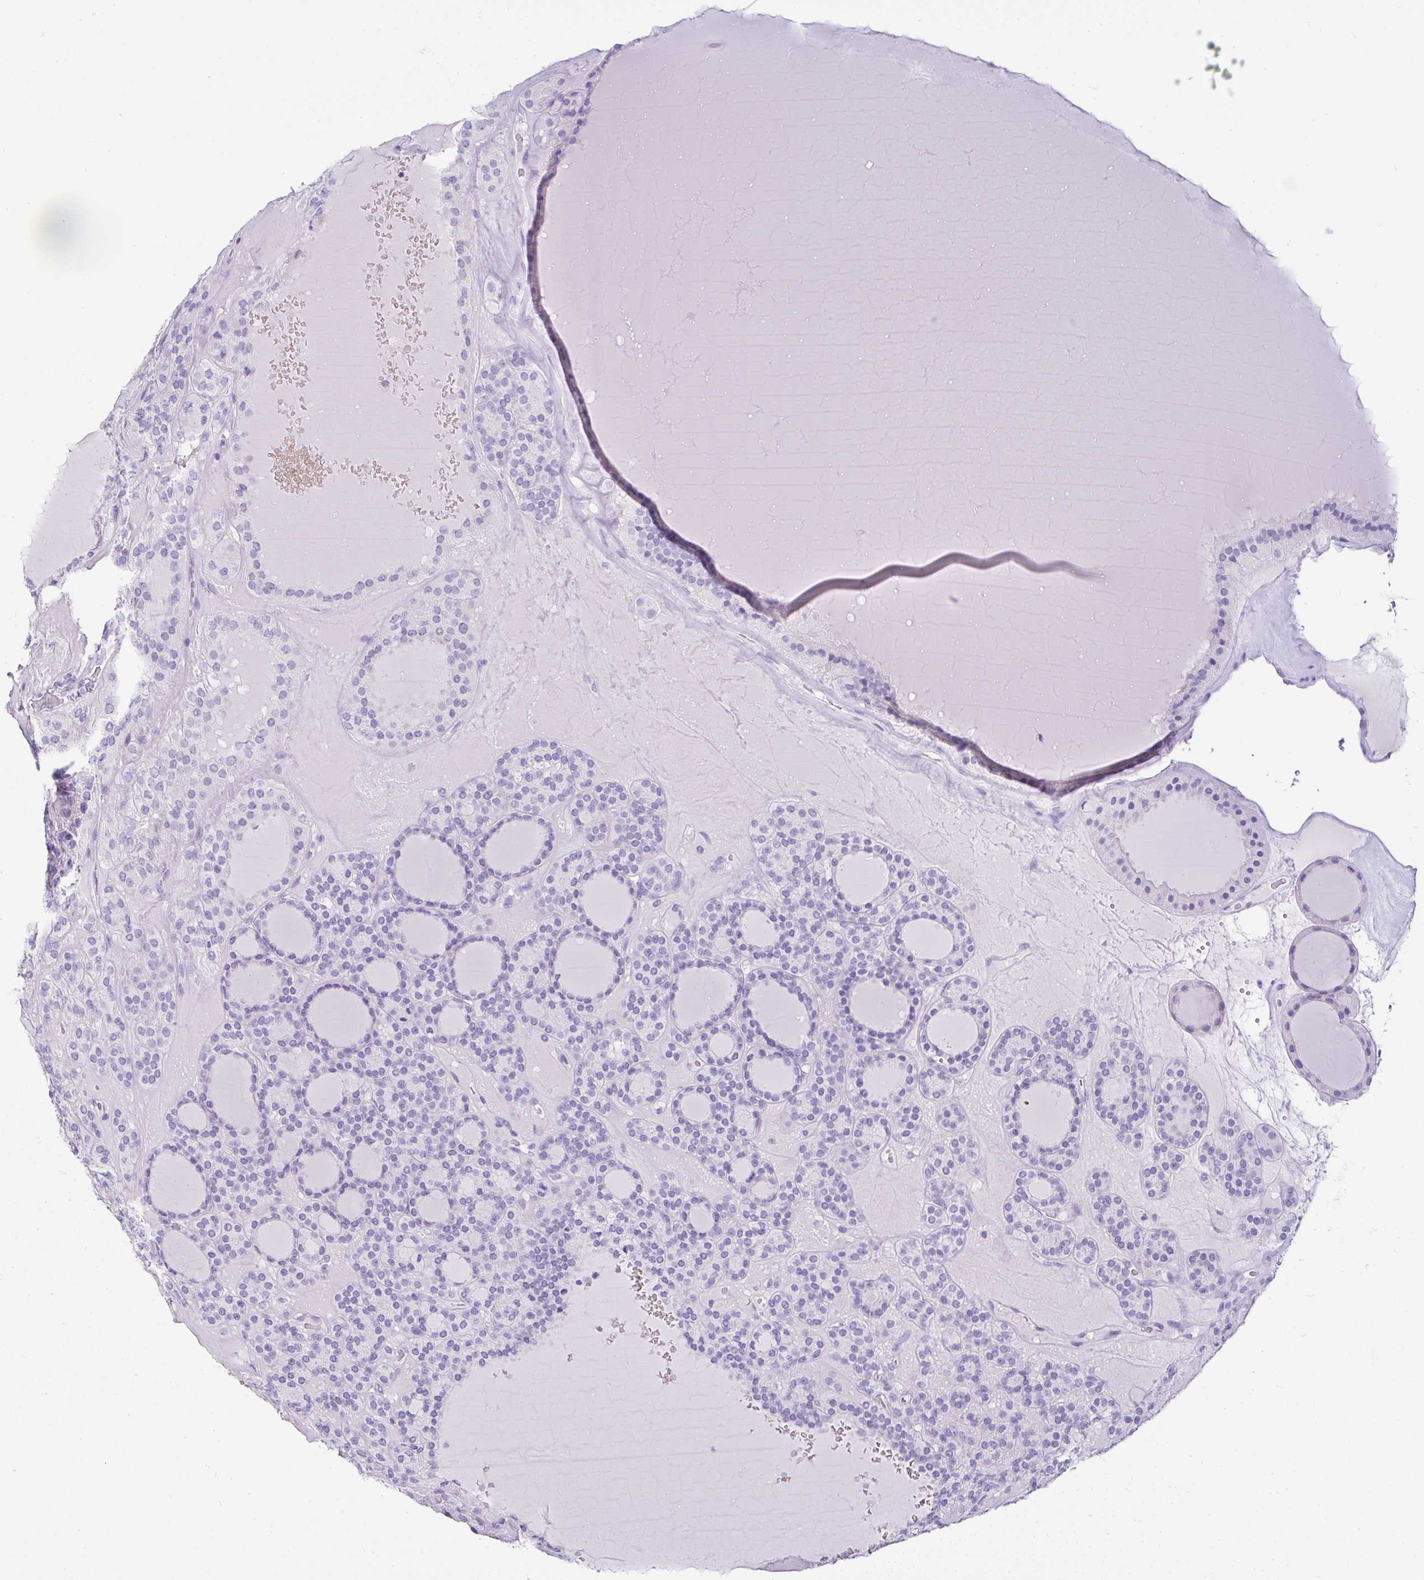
{"staining": {"intensity": "negative", "quantity": "none", "location": "none"}, "tissue": "thyroid cancer", "cell_type": "Tumor cells", "image_type": "cancer", "snomed": [{"axis": "morphology", "description": "Follicular adenoma carcinoma, NOS"}, {"axis": "topography", "description": "Thyroid gland"}], "caption": "A photomicrograph of human thyroid cancer (follicular adenoma carcinoma) is negative for staining in tumor cells. Brightfield microscopy of IHC stained with DAB (brown) and hematoxylin (blue), captured at high magnification.", "gene": "SERPINB3", "patient": {"sex": "female", "age": 63}}